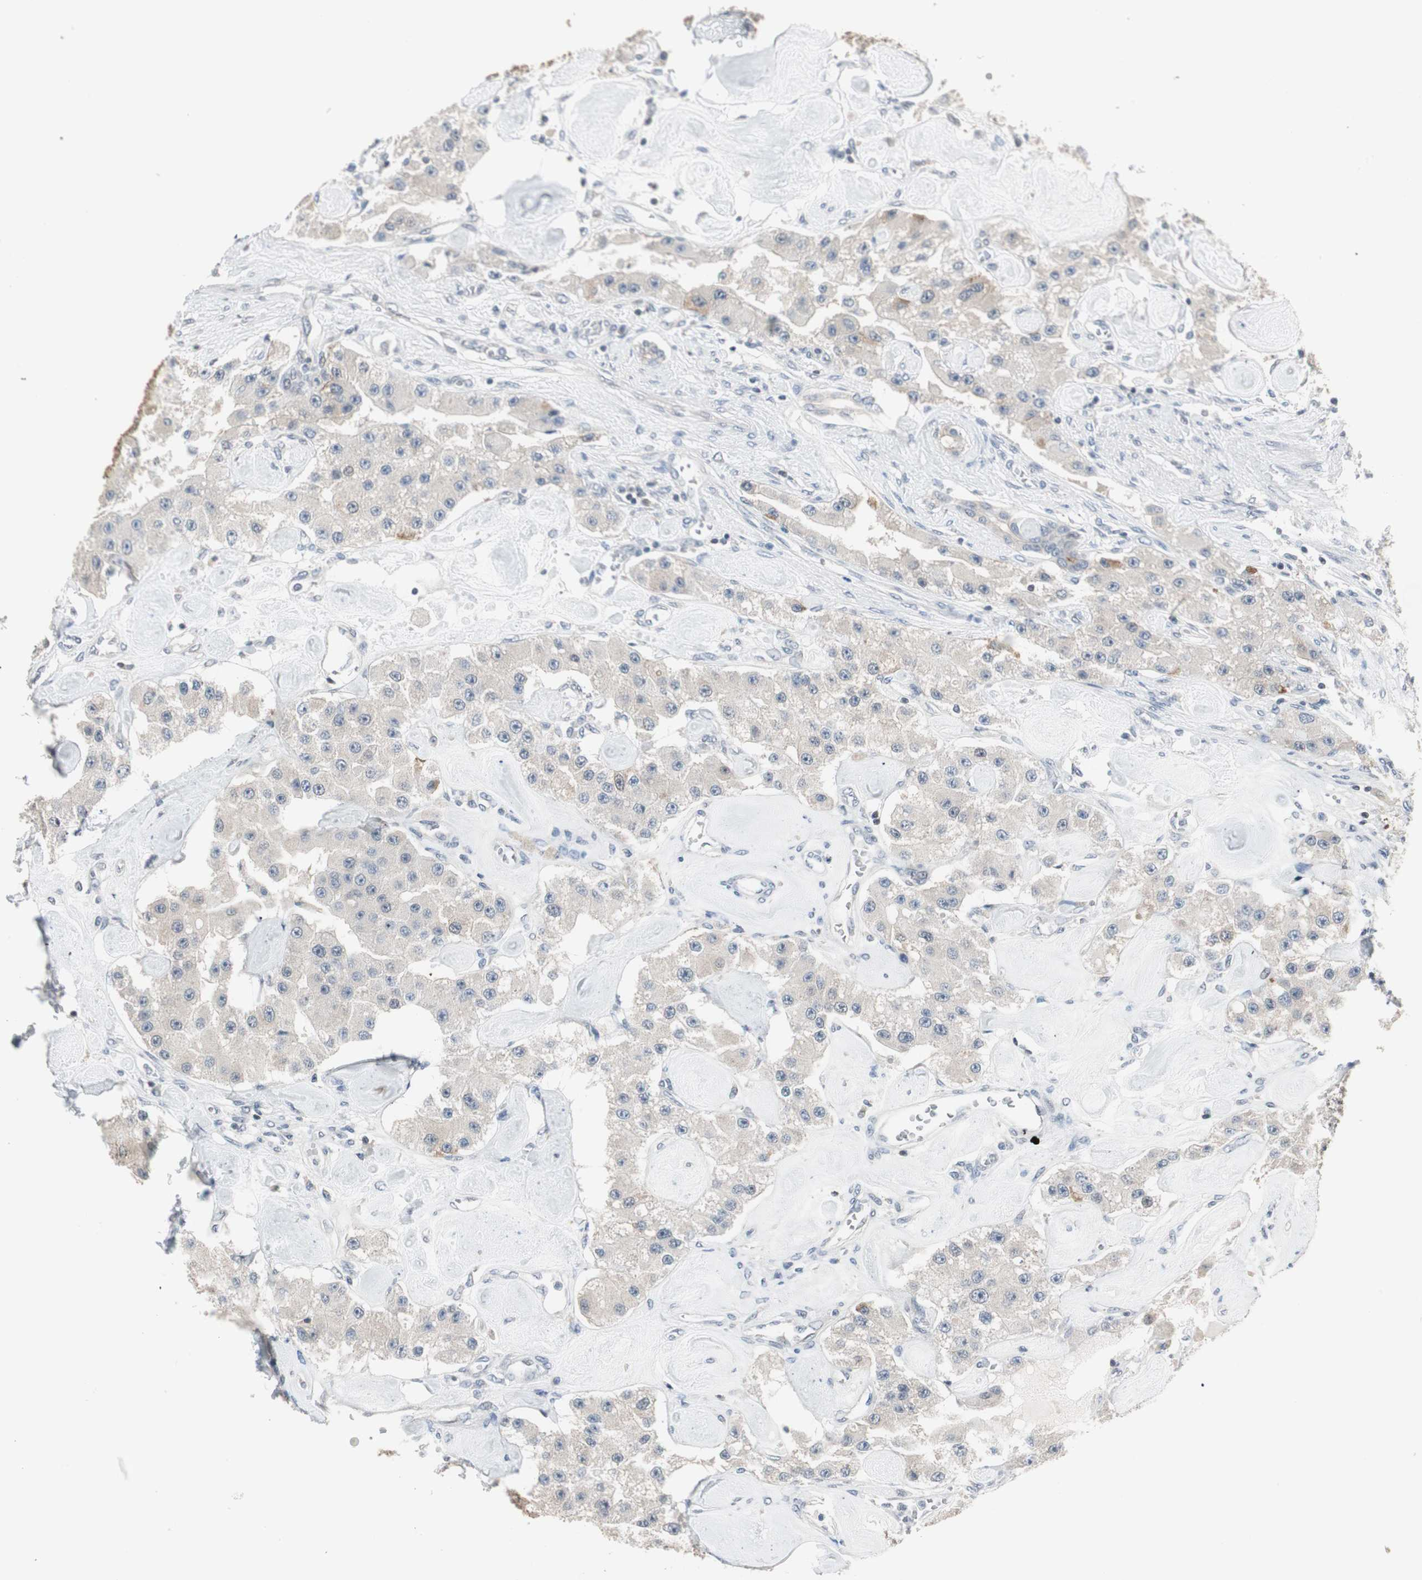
{"staining": {"intensity": "weak", "quantity": "25%-75%", "location": "cytoplasmic/membranous"}, "tissue": "carcinoid", "cell_type": "Tumor cells", "image_type": "cancer", "snomed": [{"axis": "morphology", "description": "Carcinoid, malignant, NOS"}, {"axis": "topography", "description": "Pancreas"}], "caption": "Protein positivity by immunohistochemistry exhibits weak cytoplasmic/membranous staining in about 25%-75% of tumor cells in malignant carcinoid.", "gene": "PDZK1", "patient": {"sex": "male", "age": 41}}